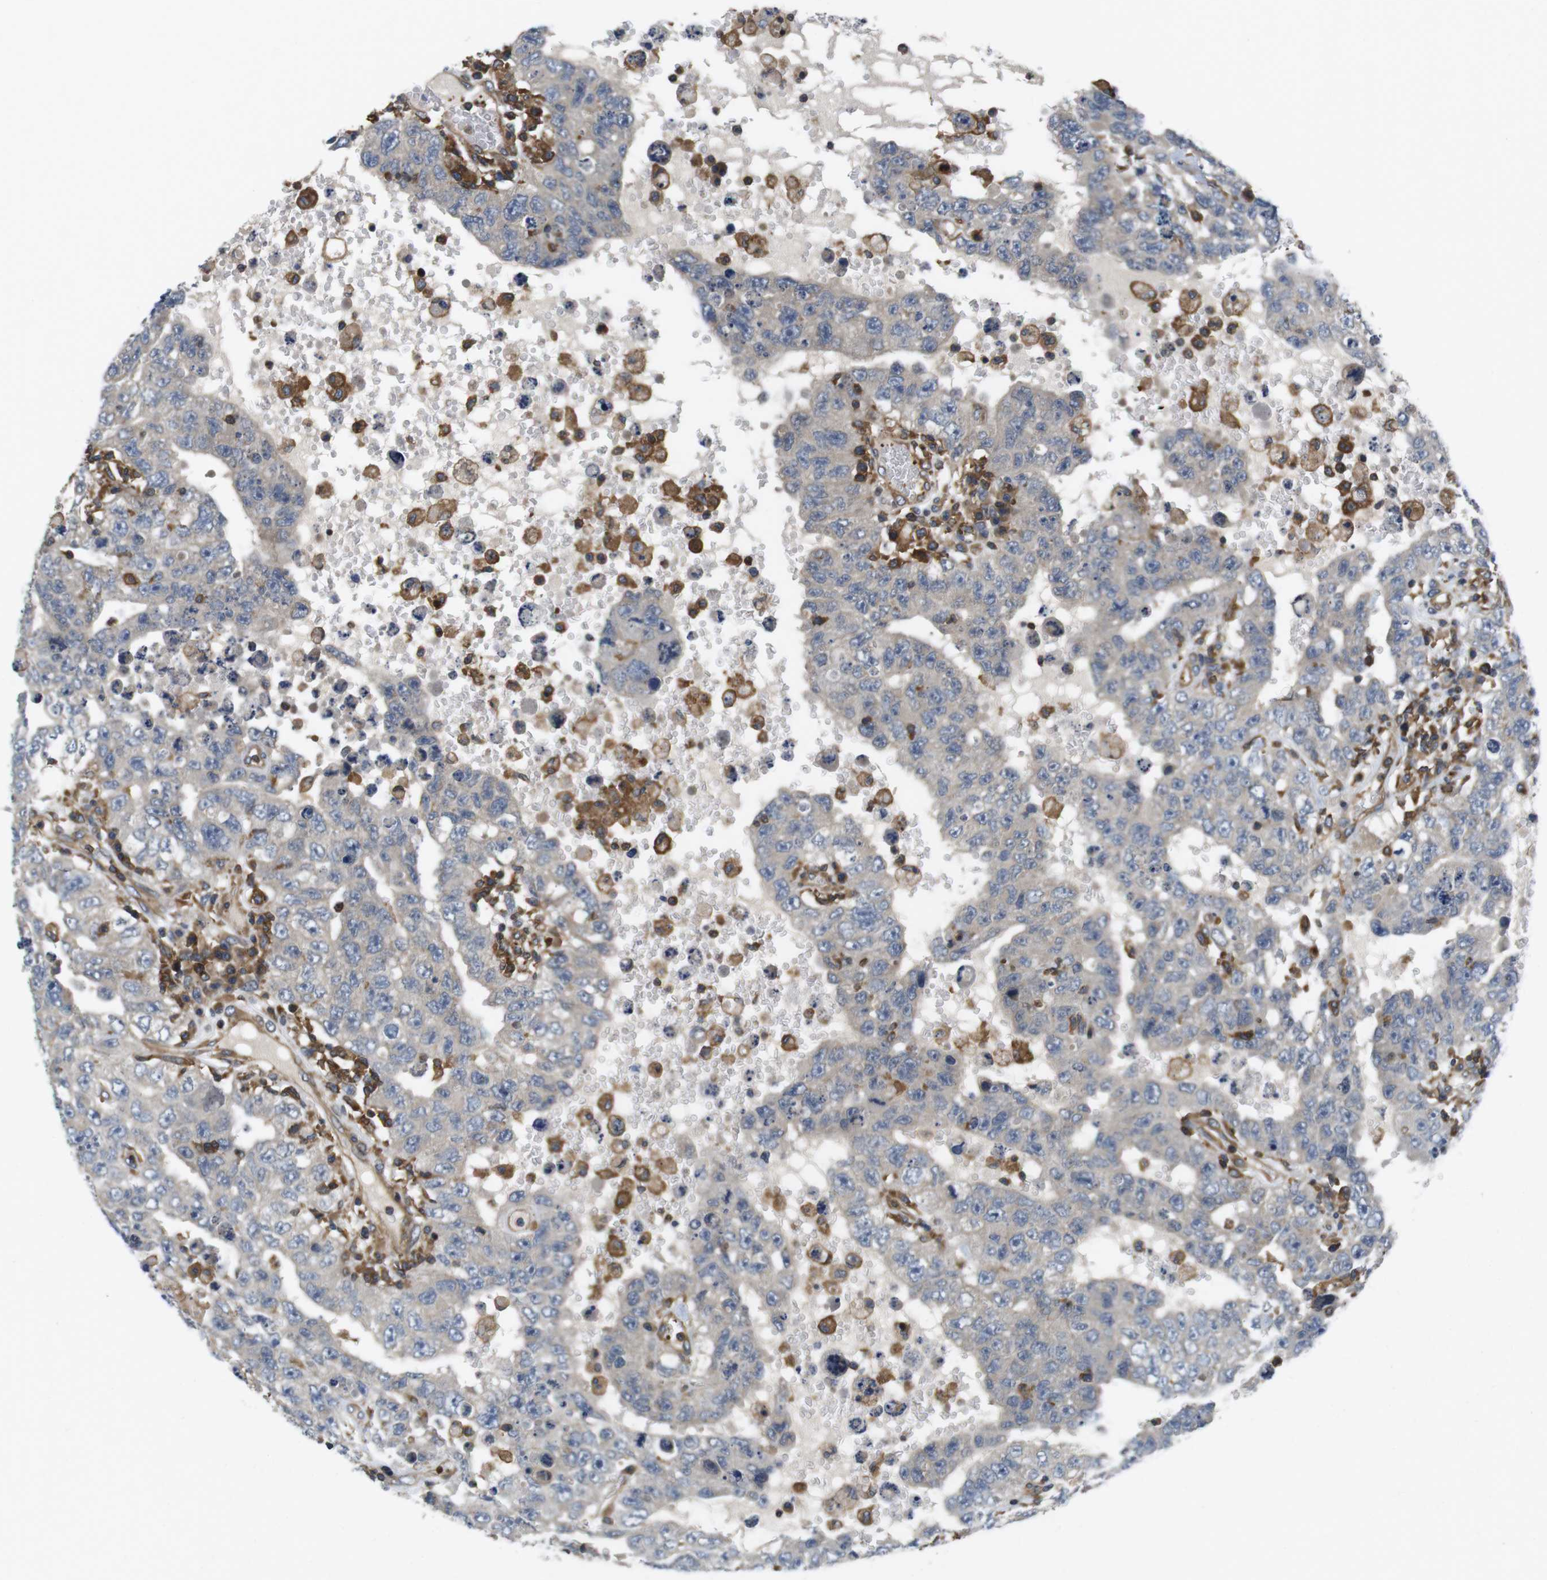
{"staining": {"intensity": "negative", "quantity": "none", "location": "none"}, "tissue": "testis cancer", "cell_type": "Tumor cells", "image_type": "cancer", "snomed": [{"axis": "morphology", "description": "Carcinoma, Embryonal, NOS"}, {"axis": "topography", "description": "Testis"}], "caption": "An image of human embryonal carcinoma (testis) is negative for staining in tumor cells.", "gene": "HERPUD2", "patient": {"sex": "male", "age": 26}}